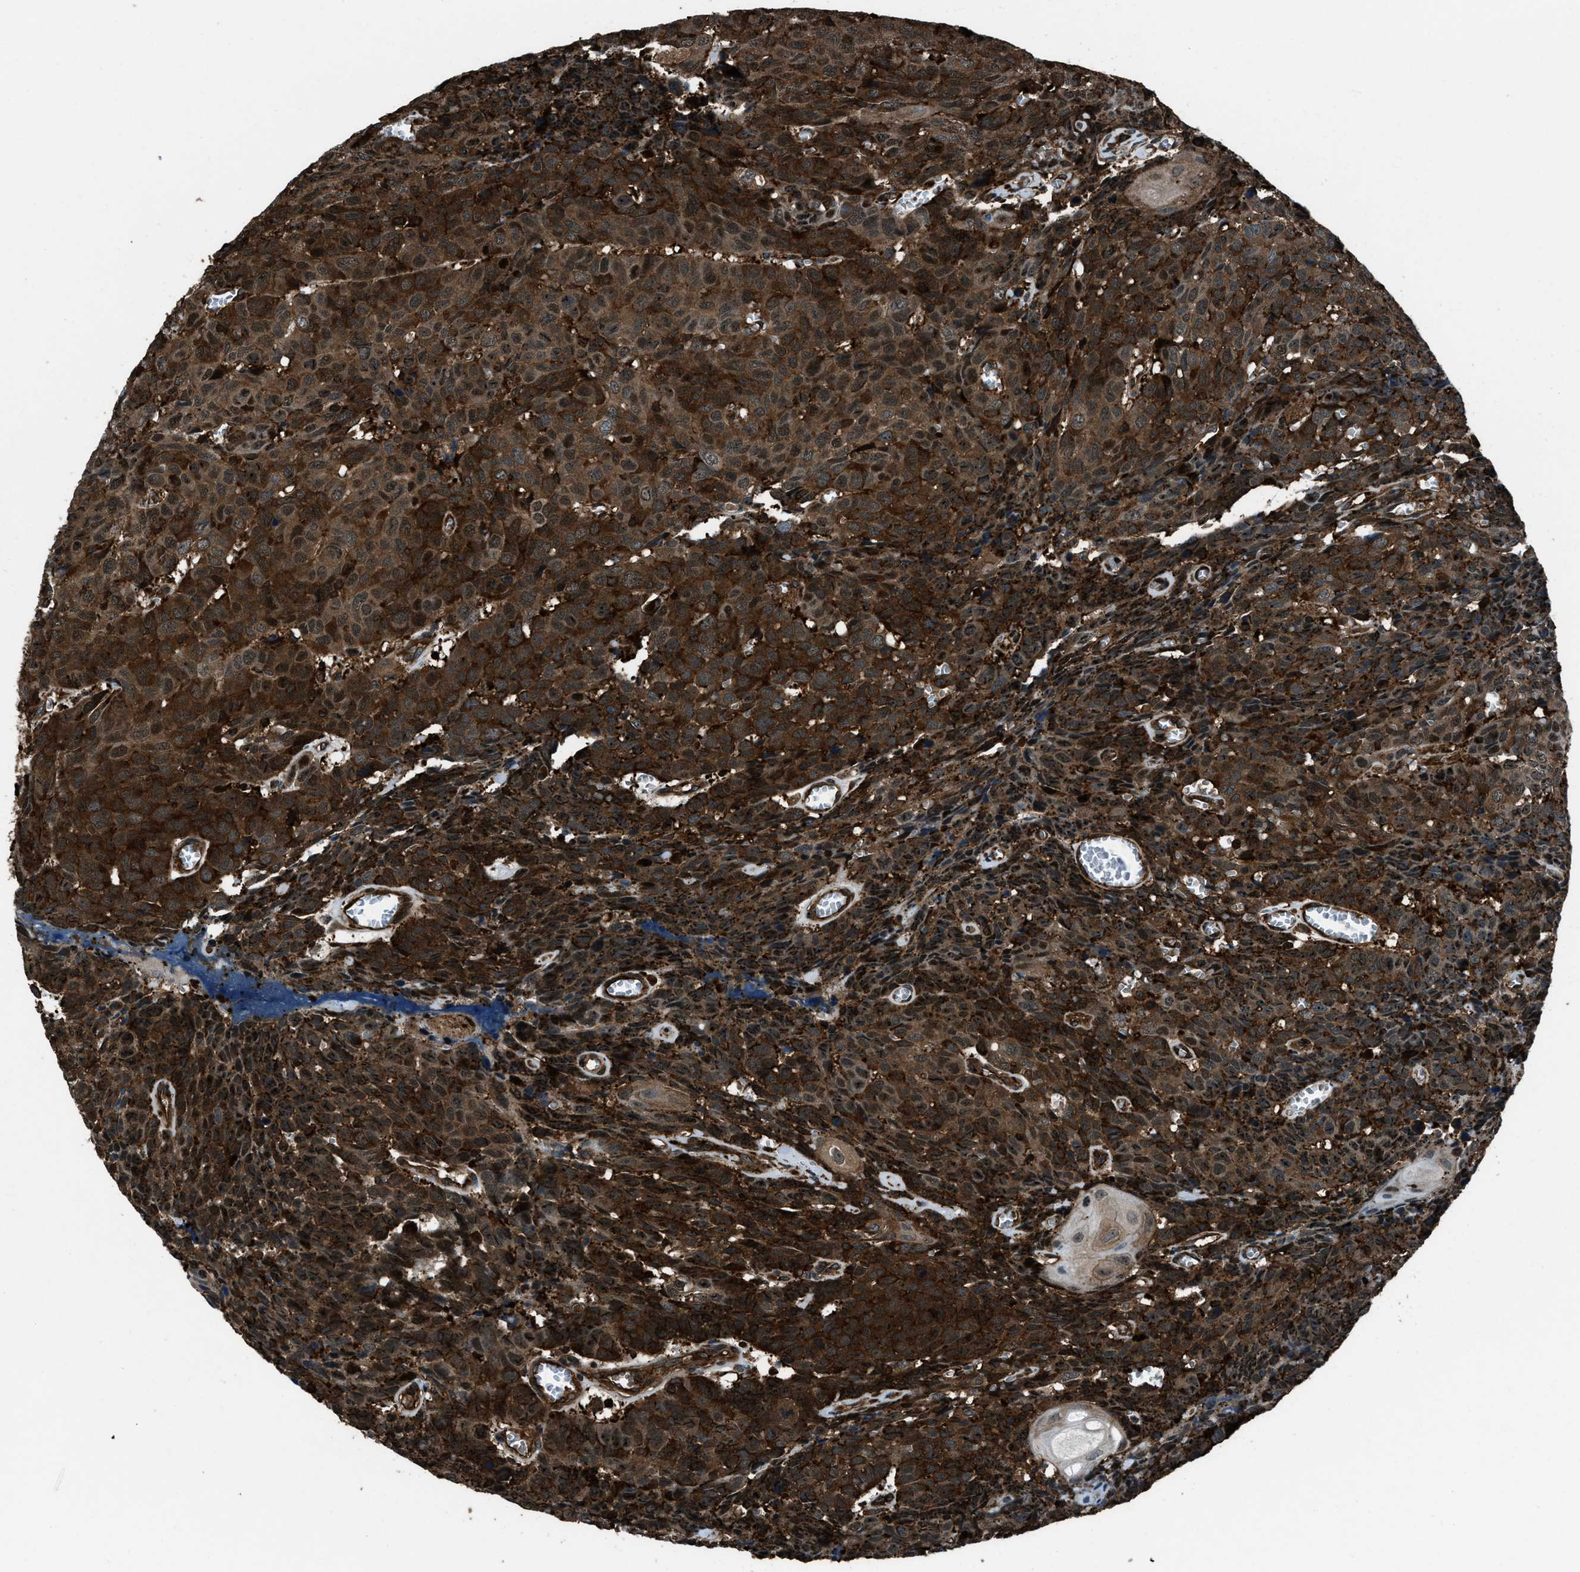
{"staining": {"intensity": "strong", "quantity": ">75%", "location": "cytoplasmic/membranous,nuclear"}, "tissue": "head and neck cancer", "cell_type": "Tumor cells", "image_type": "cancer", "snomed": [{"axis": "morphology", "description": "Squamous cell carcinoma, NOS"}, {"axis": "topography", "description": "Head-Neck"}], "caption": "Immunohistochemical staining of human head and neck cancer reveals high levels of strong cytoplasmic/membranous and nuclear protein positivity in approximately >75% of tumor cells.", "gene": "SNX30", "patient": {"sex": "male", "age": 66}}